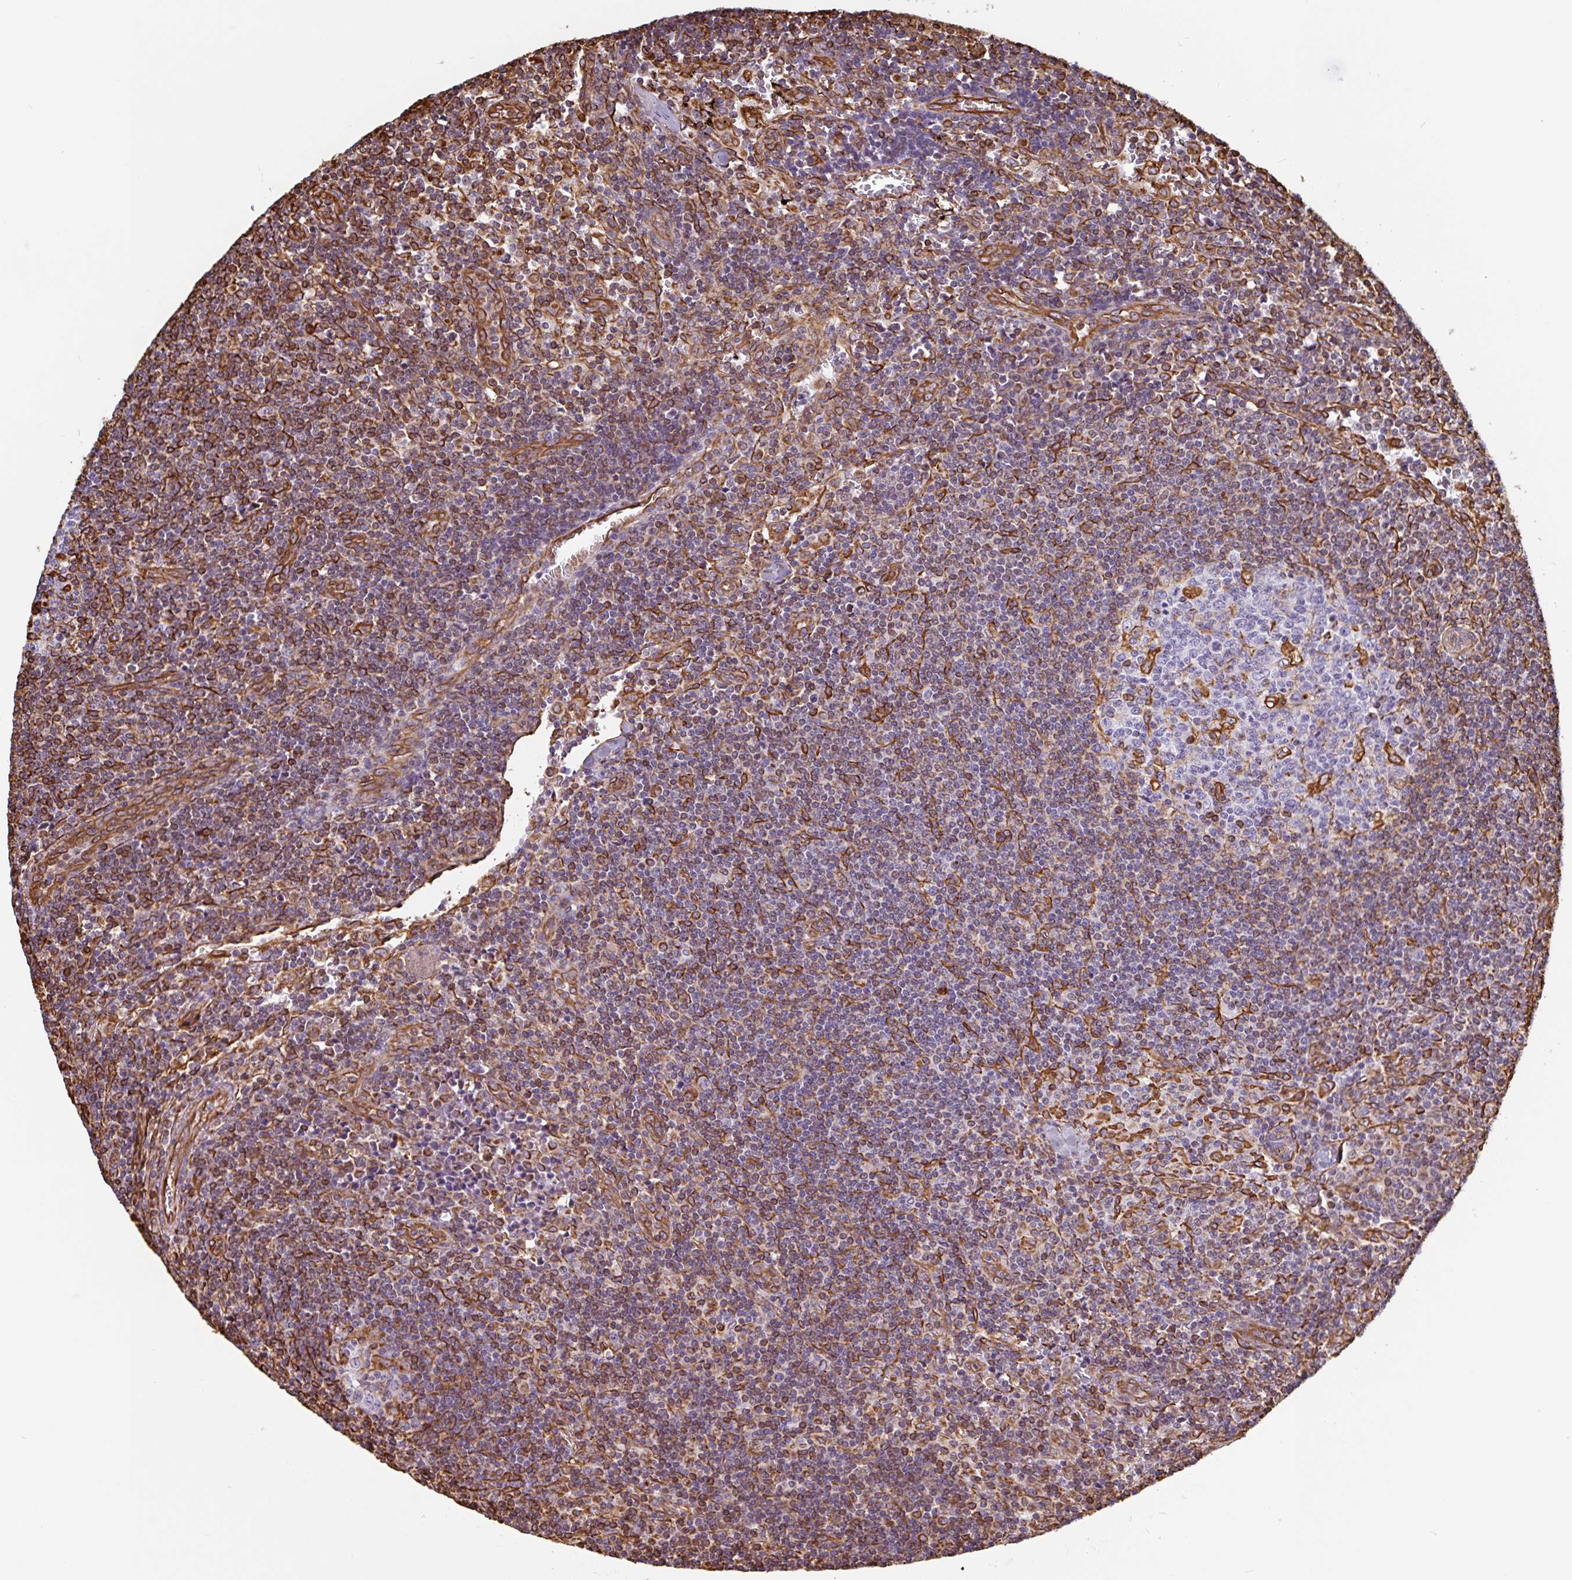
{"staining": {"intensity": "strong", "quantity": "<25%", "location": "cytoplasmic/membranous"}, "tissue": "lymph node", "cell_type": "Germinal center cells", "image_type": "normal", "snomed": [{"axis": "morphology", "description": "Normal tissue, NOS"}, {"axis": "topography", "description": "Lymph node"}], "caption": "Brown immunohistochemical staining in normal lymph node reveals strong cytoplasmic/membranous expression in about <25% of germinal center cells.", "gene": "PPFIA1", "patient": {"sex": "female", "age": 45}}